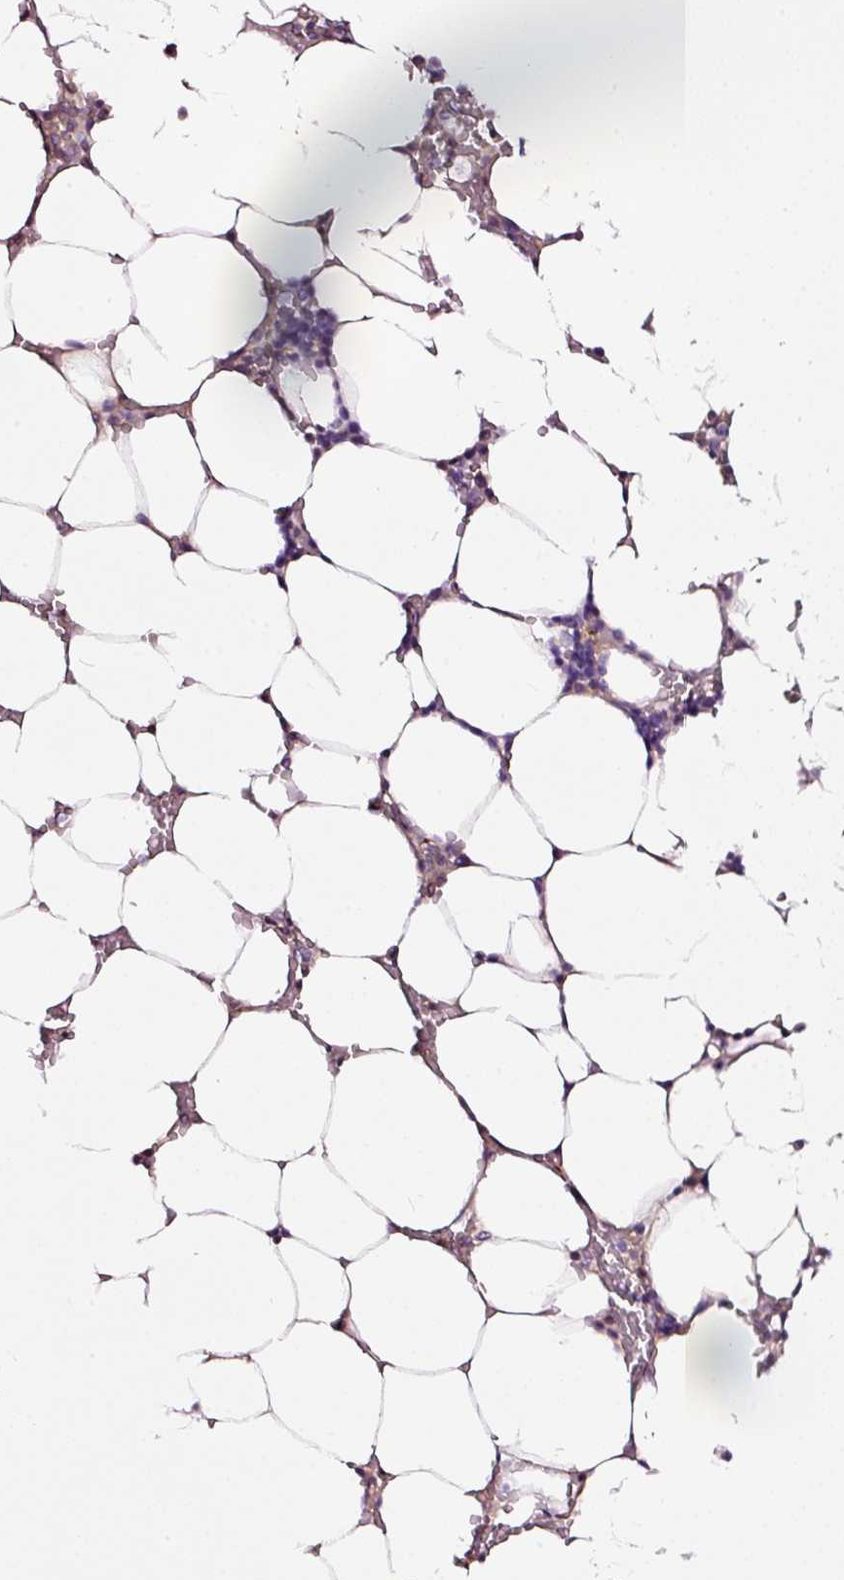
{"staining": {"intensity": "negative", "quantity": "none", "location": "none"}, "tissue": "bone marrow", "cell_type": "Hematopoietic cells", "image_type": "normal", "snomed": [{"axis": "morphology", "description": "Normal tissue, NOS"}, {"axis": "topography", "description": "Bone marrow"}], "caption": "DAB immunohistochemical staining of normal human bone marrow reveals no significant positivity in hematopoietic cells.", "gene": "LAMP3", "patient": {"sex": "male", "age": 64}}